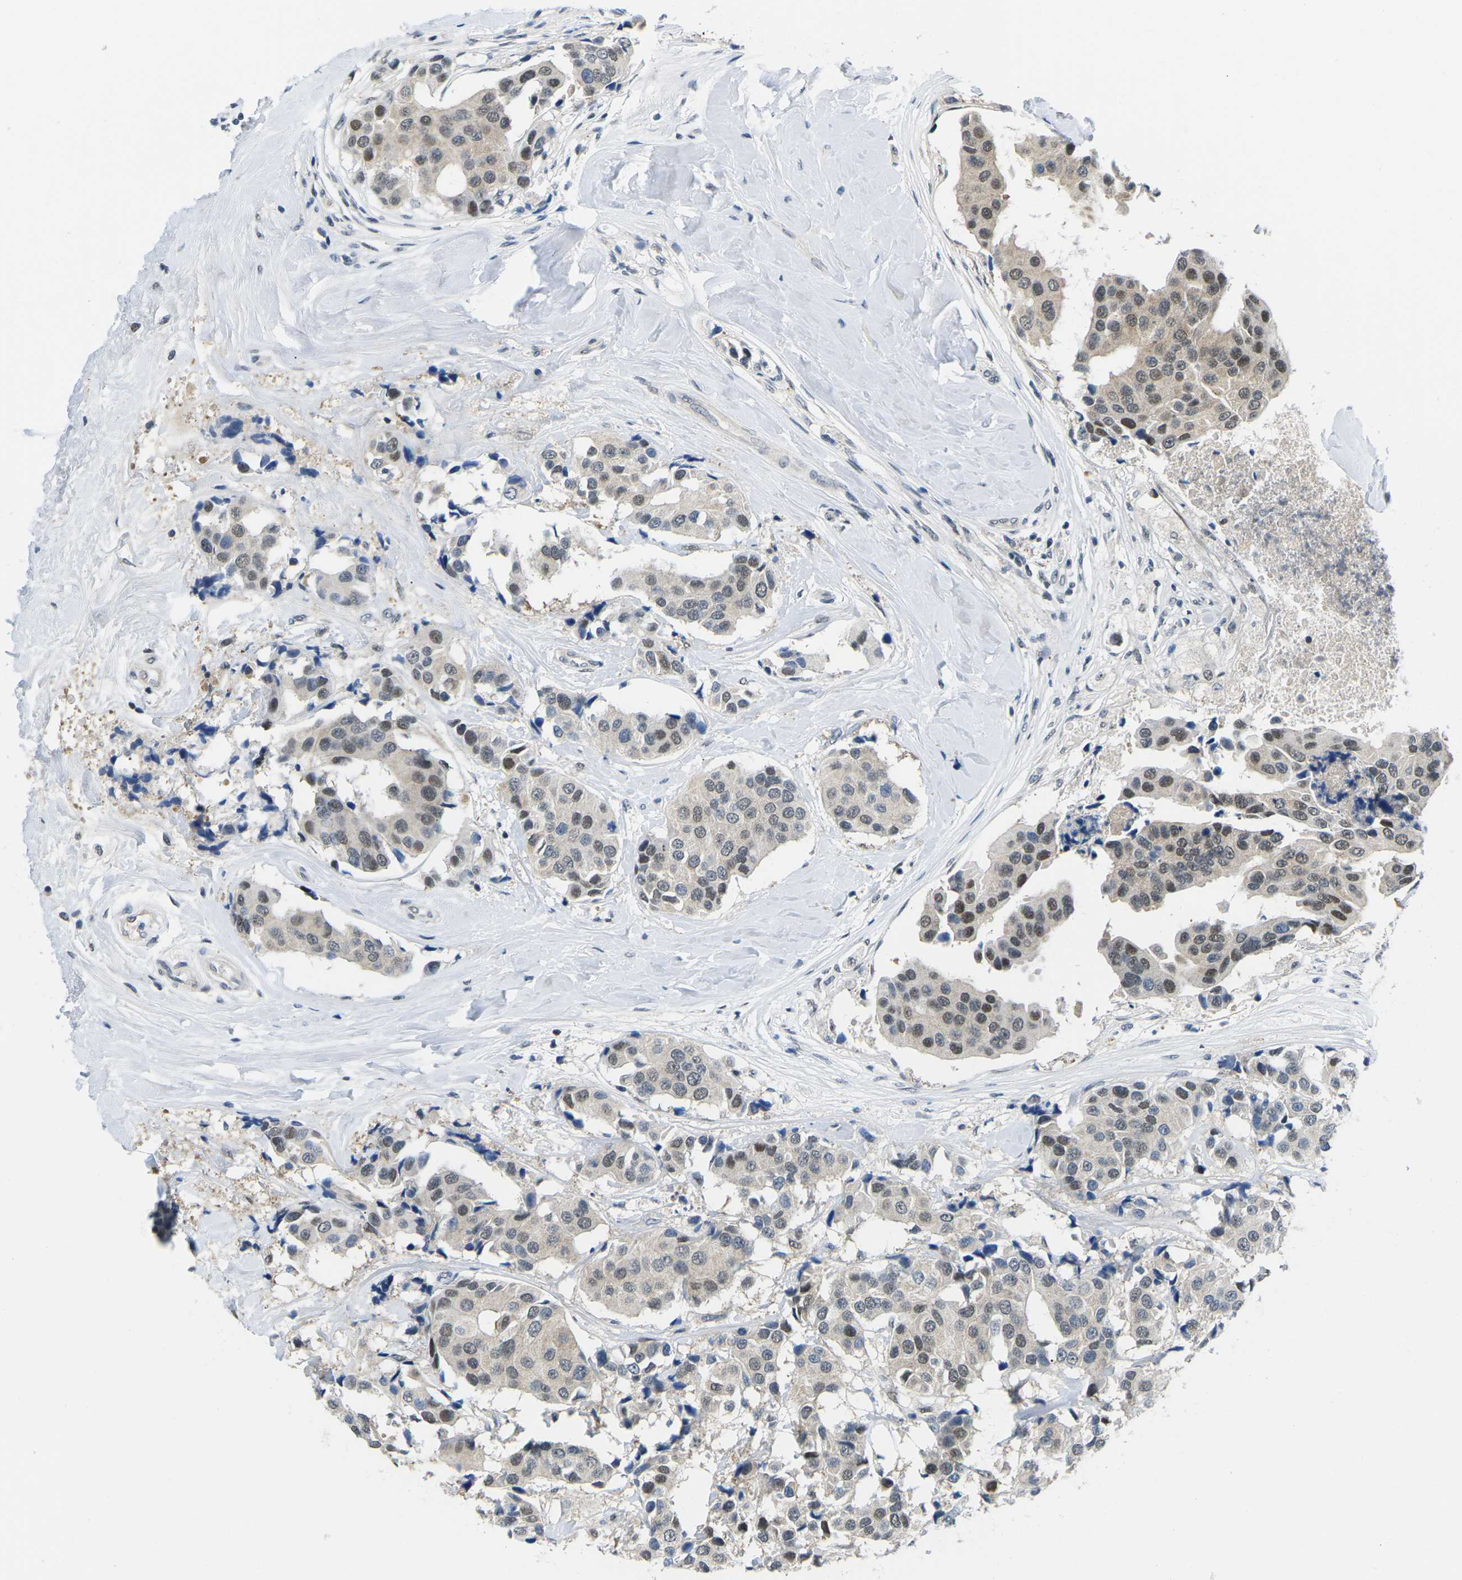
{"staining": {"intensity": "moderate", "quantity": "25%-75%", "location": "nuclear"}, "tissue": "breast cancer", "cell_type": "Tumor cells", "image_type": "cancer", "snomed": [{"axis": "morphology", "description": "Normal tissue, NOS"}, {"axis": "morphology", "description": "Duct carcinoma"}, {"axis": "topography", "description": "Breast"}], "caption": "Immunohistochemical staining of human breast cancer (infiltrating ductal carcinoma) exhibits moderate nuclear protein expression in about 25%-75% of tumor cells.", "gene": "UBA7", "patient": {"sex": "female", "age": 39}}